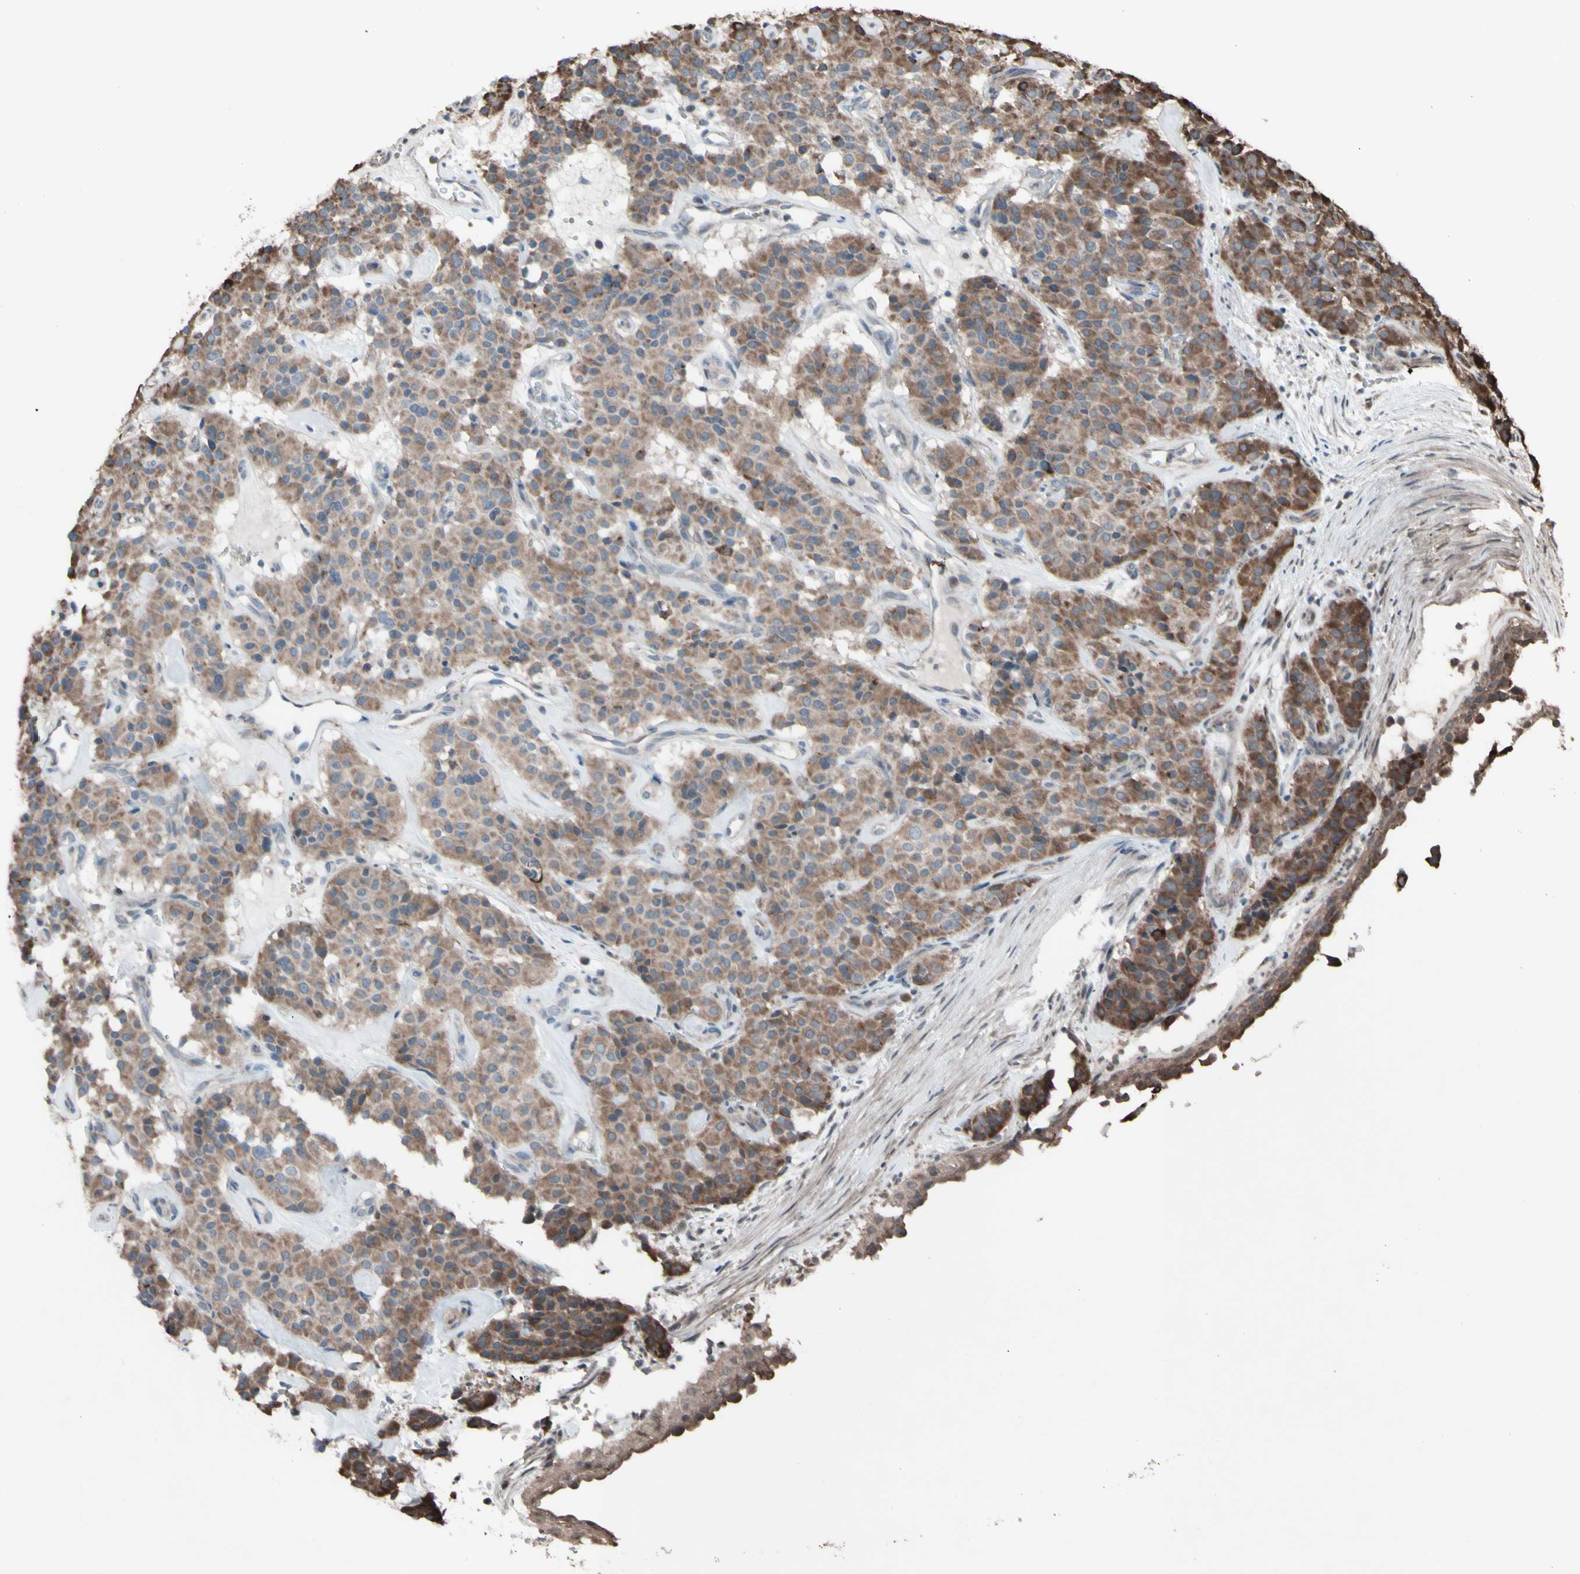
{"staining": {"intensity": "moderate", "quantity": ">75%", "location": "cytoplasmic/membranous"}, "tissue": "carcinoid", "cell_type": "Tumor cells", "image_type": "cancer", "snomed": [{"axis": "morphology", "description": "Carcinoid, malignant, NOS"}, {"axis": "topography", "description": "Lung"}], "caption": "Human carcinoid stained for a protein (brown) displays moderate cytoplasmic/membranous positive positivity in approximately >75% of tumor cells.", "gene": "ACOT8", "patient": {"sex": "male", "age": 30}}